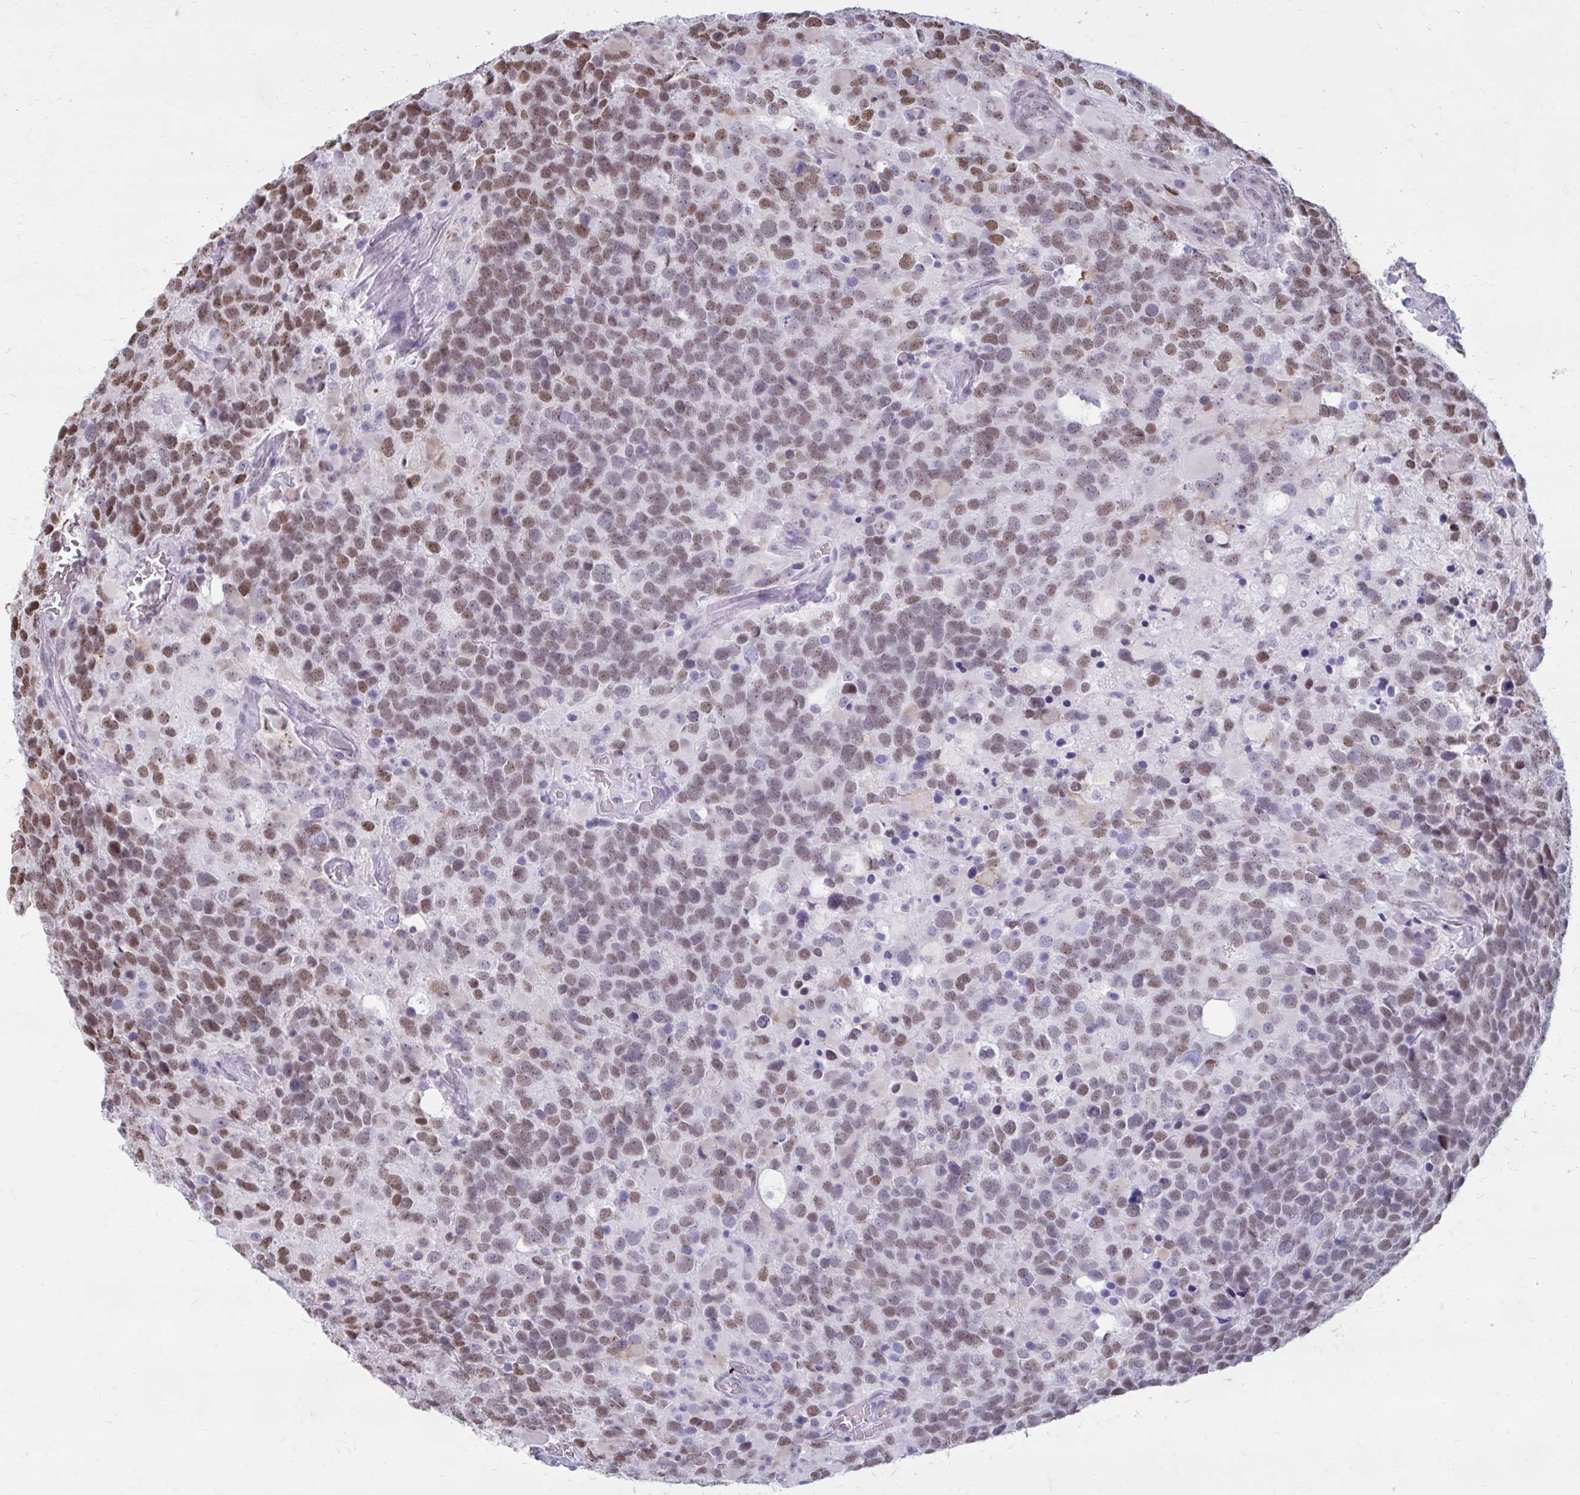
{"staining": {"intensity": "moderate", "quantity": "25%-75%", "location": "nuclear"}, "tissue": "glioma", "cell_type": "Tumor cells", "image_type": "cancer", "snomed": [{"axis": "morphology", "description": "Glioma, malignant, High grade"}, {"axis": "topography", "description": "Brain"}], "caption": "Approximately 25%-75% of tumor cells in glioma reveal moderate nuclear protein expression as visualized by brown immunohistochemical staining.", "gene": "PROSER1", "patient": {"sex": "female", "age": 40}}